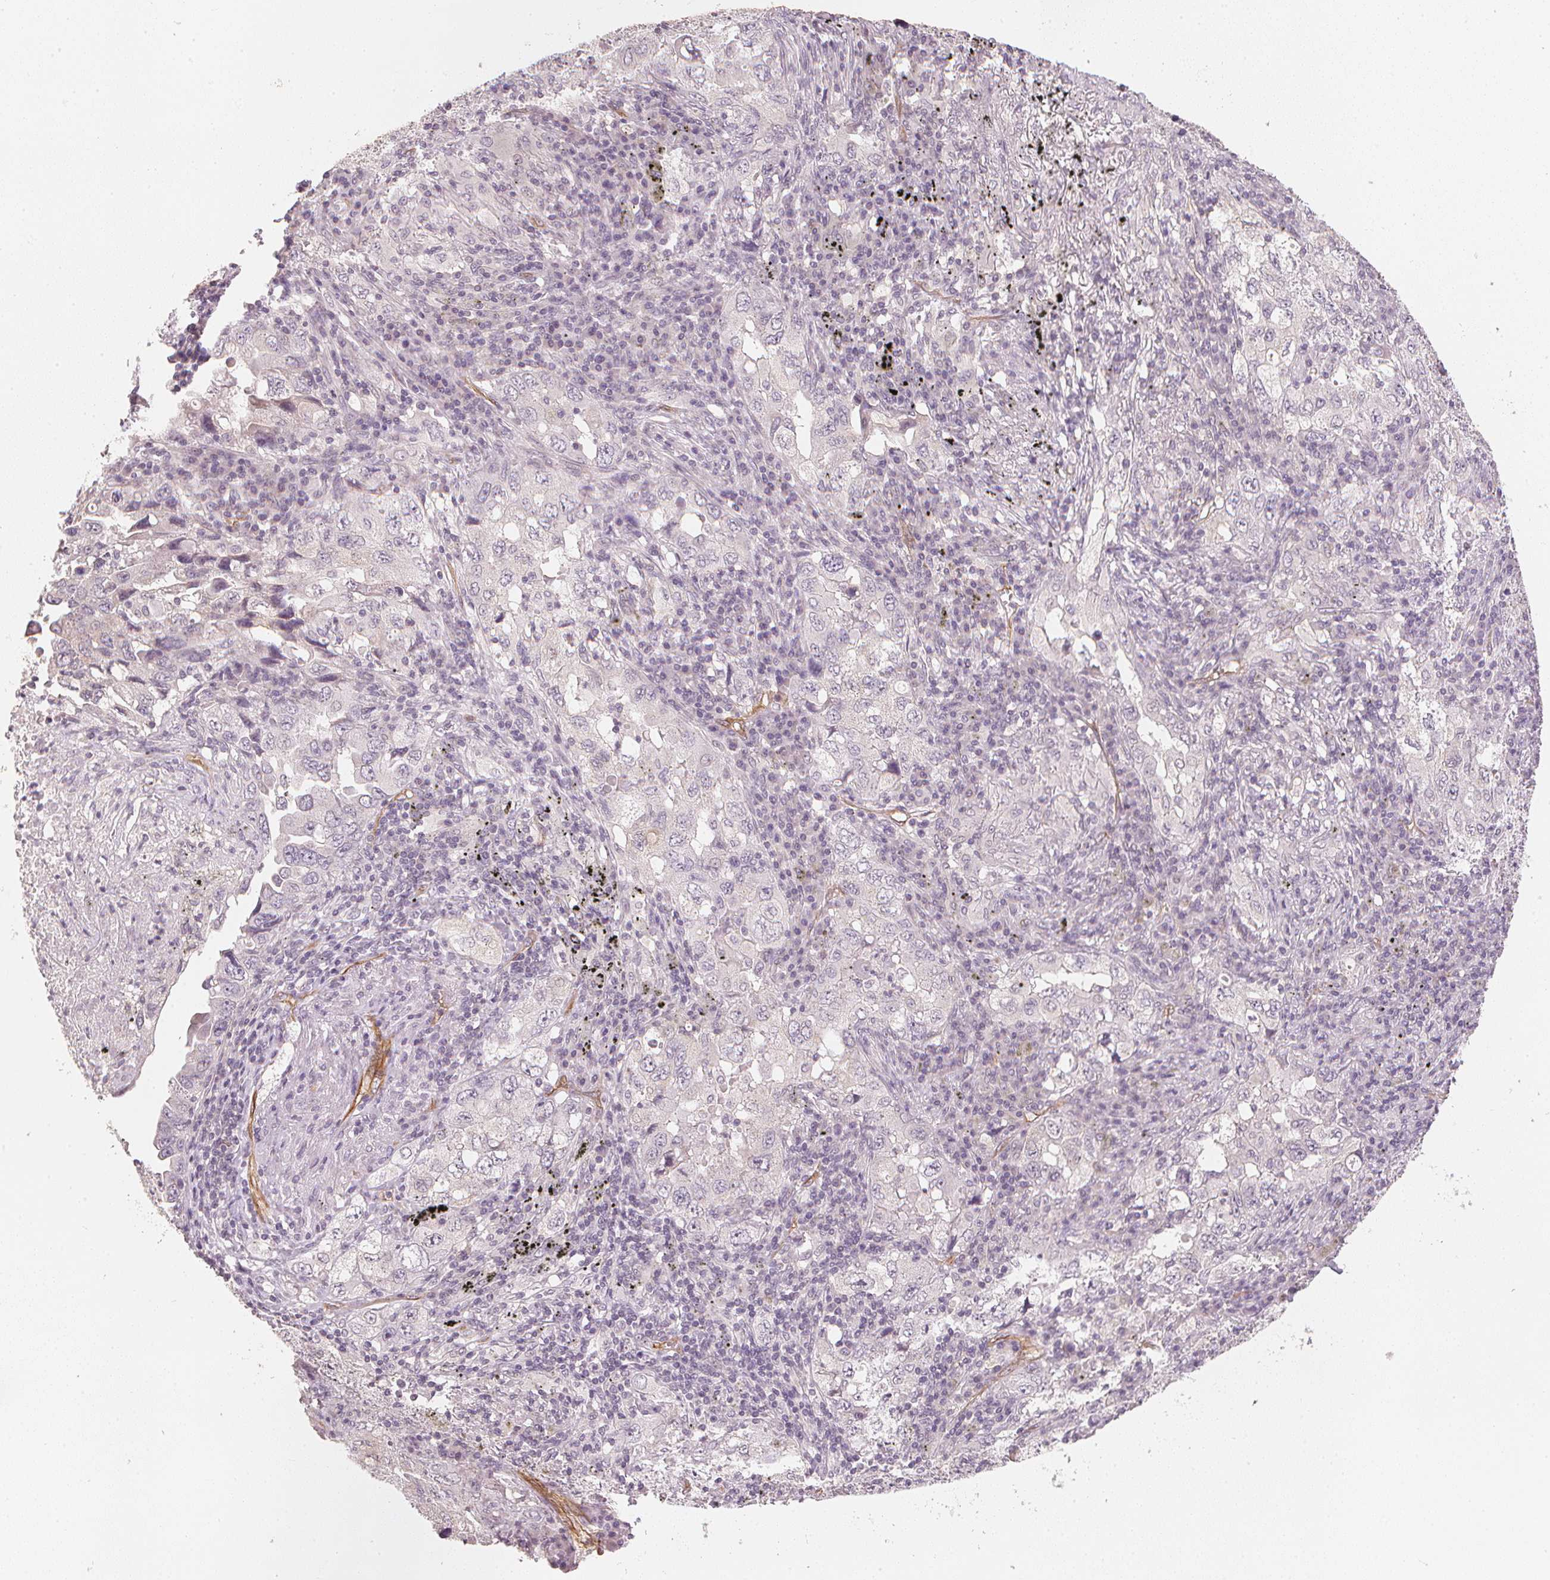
{"staining": {"intensity": "negative", "quantity": "none", "location": "none"}, "tissue": "lung cancer", "cell_type": "Tumor cells", "image_type": "cancer", "snomed": [{"axis": "morphology", "description": "Adenocarcinoma, NOS"}, {"axis": "topography", "description": "Lung"}], "caption": "Tumor cells are negative for brown protein staining in adenocarcinoma (lung).", "gene": "CIB1", "patient": {"sex": "female", "age": 57}}